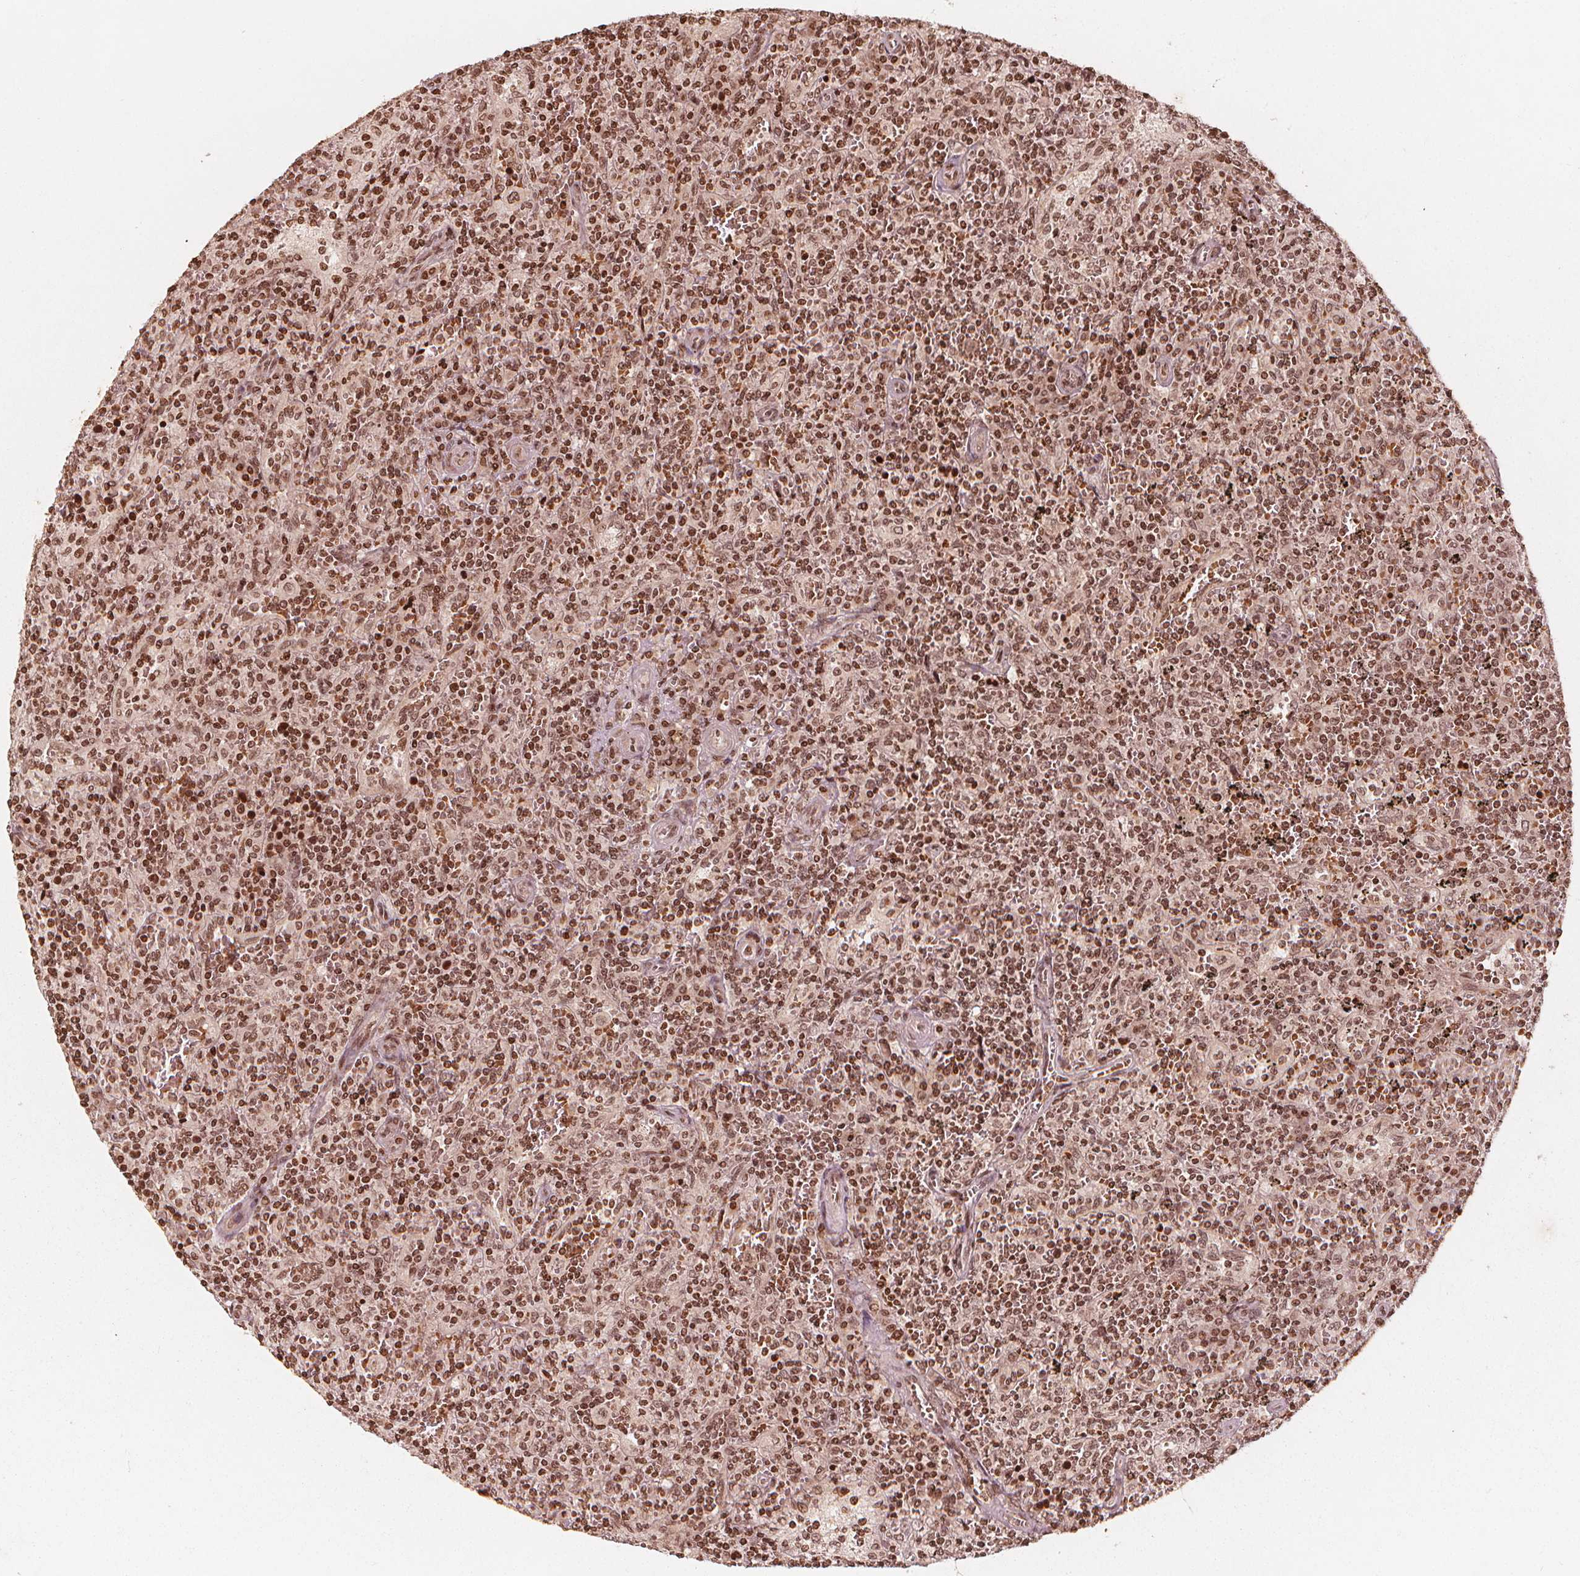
{"staining": {"intensity": "moderate", "quantity": ">75%", "location": "nuclear"}, "tissue": "lymphoma", "cell_type": "Tumor cells", "image_type": "cancer", "snomed": [{"axis": "morphology", "description": "Malignant lymphoma, non-Hodgkin's type, Low grade"}, {"axis": "topography", "description": "Spleen"}], "caption": "IHC of human lymphoma exhibits medium levels of moderate nuclear staining in about >75% of tumor cells. (DAB = brown stain, brightfield microscopy at high magnification).", "gene": "H3C14", "patient": {"sex": "male", "age": 62}}